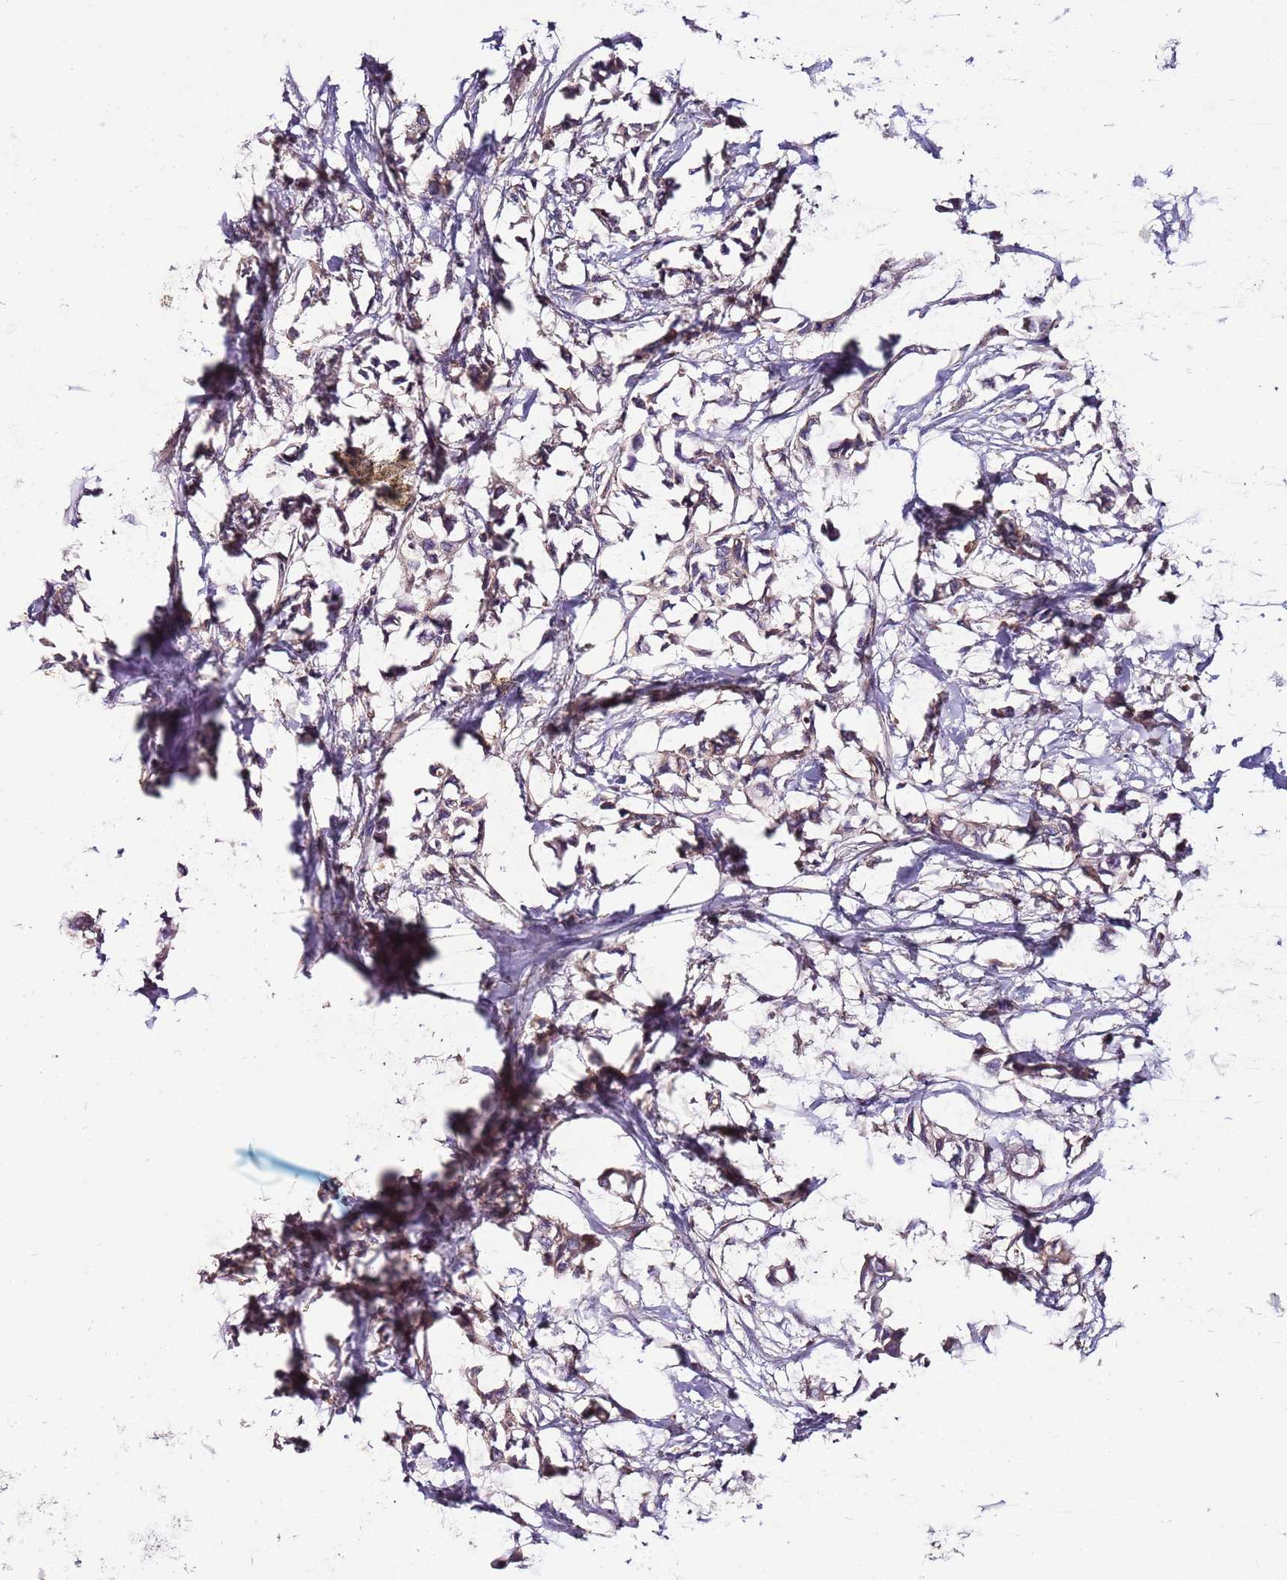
{"staining": {"intensity": "weak", "quantity": "25%-75%", "location": "cytoplasmic/membranous"}, "tissue": "breast cancer", "cell_type": "Tumor cells", "image_type": "cancer", "snomed": [{"axis": "morphology", "description": "Duct carcinoma"}, {"axis": "topography", "description": "Breast"}], "caption": "Immunohistochemical staining of breast cancer (infiltrating ductal carcinoma) demonstrates low levels of weak cytoplasmic/membranous staining in about 25%-75% of tumor cells.", "gene": "IGIP", "patient": {"sex": "female", "age": 41}}